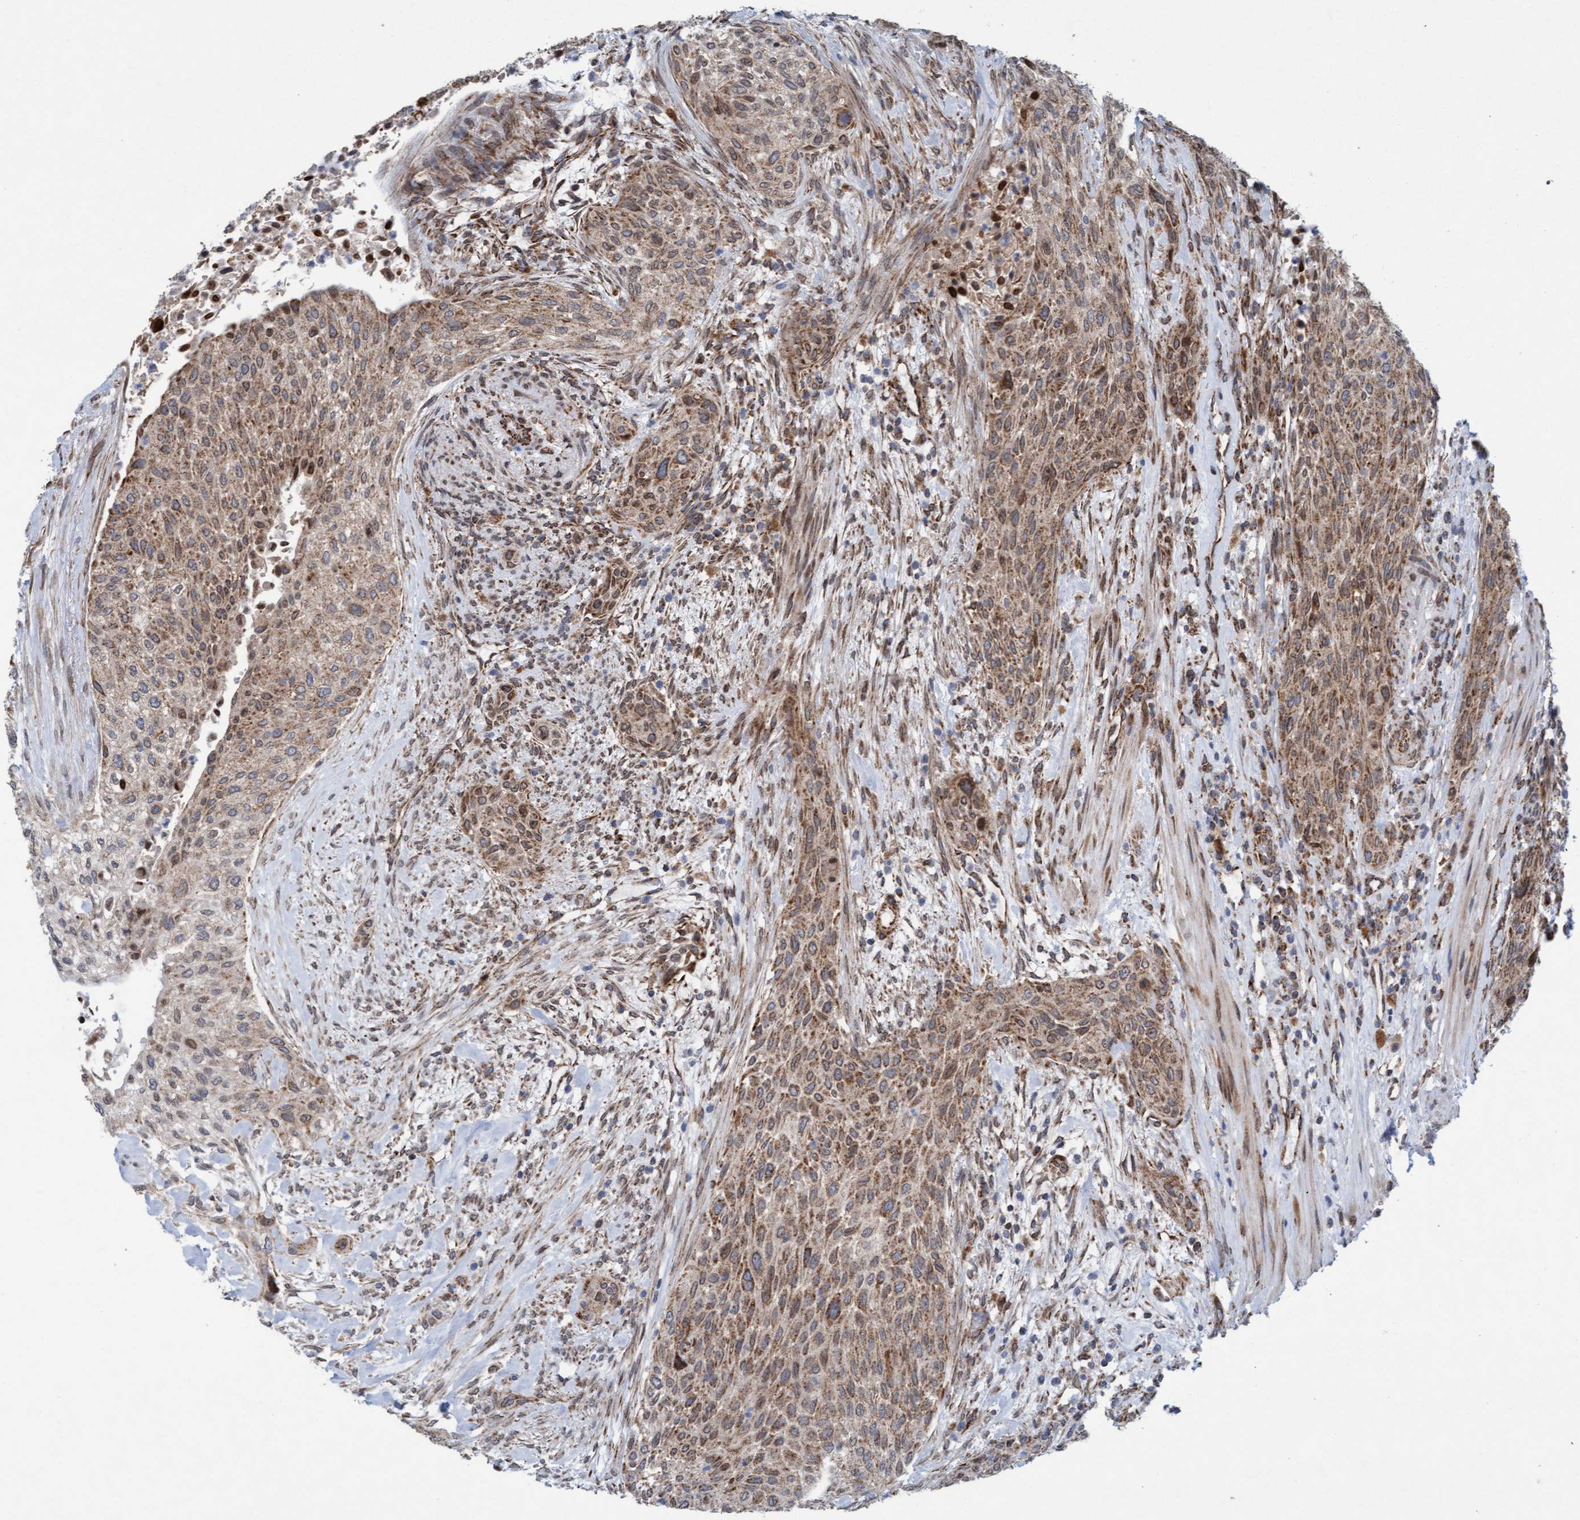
{"staining": {"intensity": "moderate", "quantity": ">75%", "location": "cytoplasmic/membranous"}, "tissue": "urothelial cancer", "cell_type": "Tumor cells", "image_type": "cancer", "snomed": [{"axis": "morphology", "description": "Urothelial carcinoma, Low grade"}, {"axis": "morphology", "description": "Urothelial carcinoma, High grade"}, {"axis": "topography", "description": "Urinary bladder"}], "caption": "Urothelial cancer tissue displays moderate cytoplasmic/membranous positivity in approximately >75% of tumor cells, visualized by immunohistochemistry. (brown staining indicates protein expression, while blue staining denotes nuclei).", "gene": "MRPS23", "patient": {"sex": "male", "age": 35}}